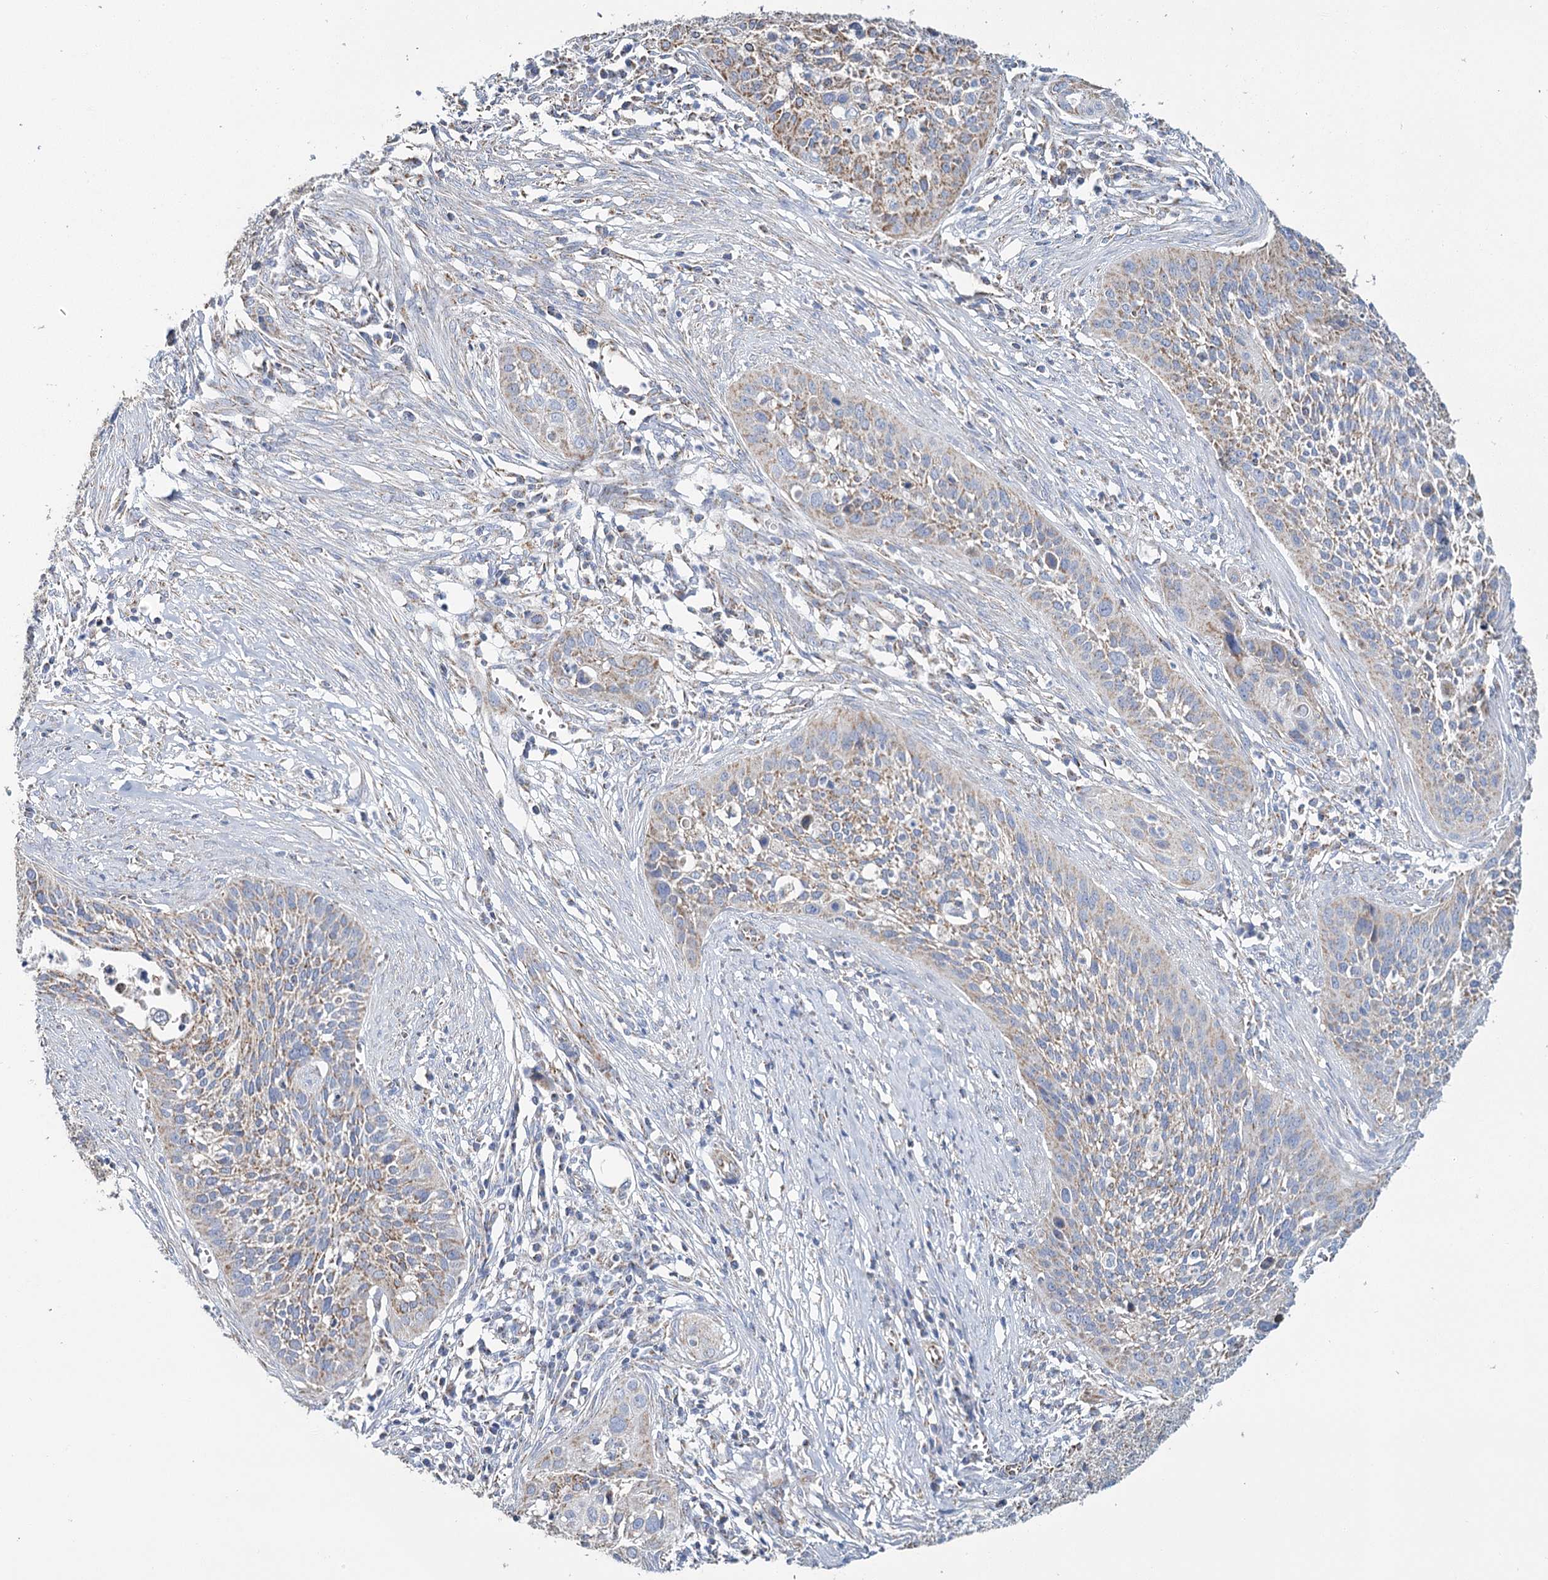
{"staining": {"intensity": "moderate", "quantity": "<25%", "location": "cytoplasmic/membranous"}, "tissue": "cervical cancer", "cell_type": "Tumor cells", "image_type": "cancer", "snomed": [{"axis": "morphology", "description": "Squamous cell carcinoma, NOS"}, {"axis": "topography", "description": "Cervix"}], "caption": "A micrograph showing moderate cytoplasmic/membranous positivity in about <25% of tumor cells in cervical cancer, as visualized by brown immunohistochemical staining.", "gene": "MRPL44", "patient": {"sex": "female", "age": 34}}